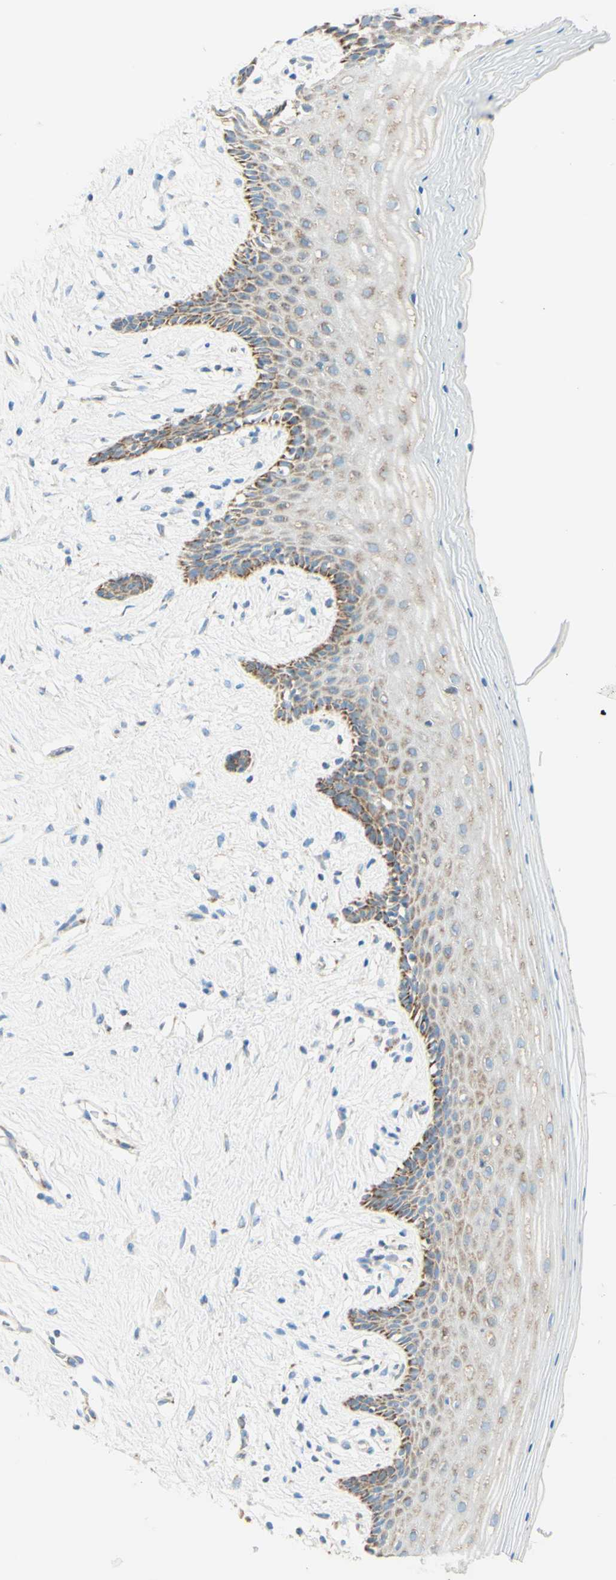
{"staining": {"intensity": "moderate", "quantity": "<25%", "location": "cytoplasmic/membranous"}, "tissue": "vagina", "cell_type": "Squamous epithelial cells", "image_type": "normal", "snomed": [{"axis": "morphology", "description": "Normal tissue, NOS"}, {"axis": "topography", "description": "Vagina"}], "caption": "Protein expression analysis of normal vagina demonstrates moderate cytoplasmic/membranous expression in approximately <25% of squamous epithelial cells.", "gene": "ARMC10", "patient": {"sex": "female", "age": 44}}